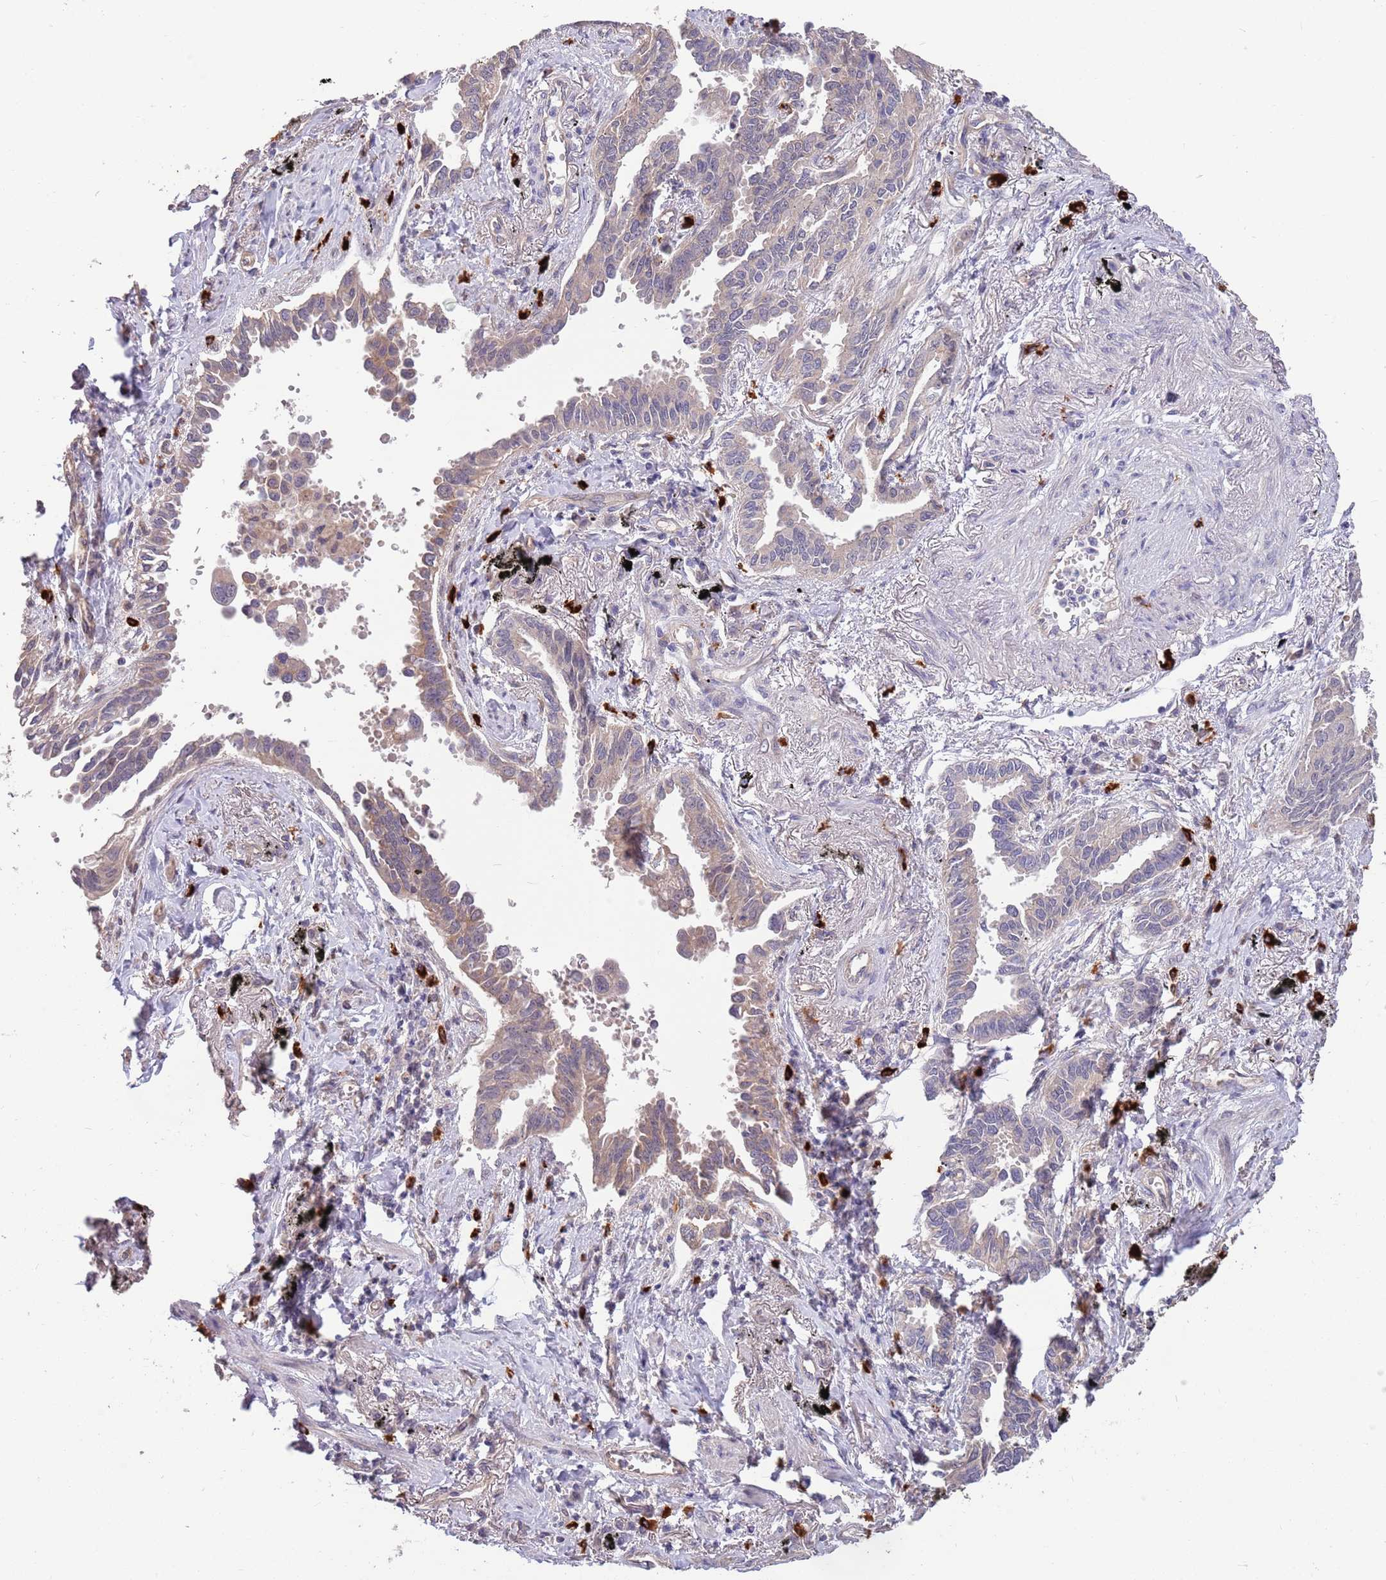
{"staining": {"intensity": "weak", "quantity": "25%-75%", "location": "cytoplasmic/membranous"}, "tissue": "lung cancer", "cell_type": "Tumor cells", "image_type": "cancer", "snomed": [{"axis": "morphology", "description": "Adenocarcinoma, NOS"}, {"axis": "topography", "description": "Lung"}], "caption": "Protein expression analysis of lung cancer (adenocarcinoma) shows weak cytoplasmic/membranous staining in approximately 25%-75% of tumor cells.", "gene": "MARVELD2", "patient": {"sex": "male", "age": 67}}